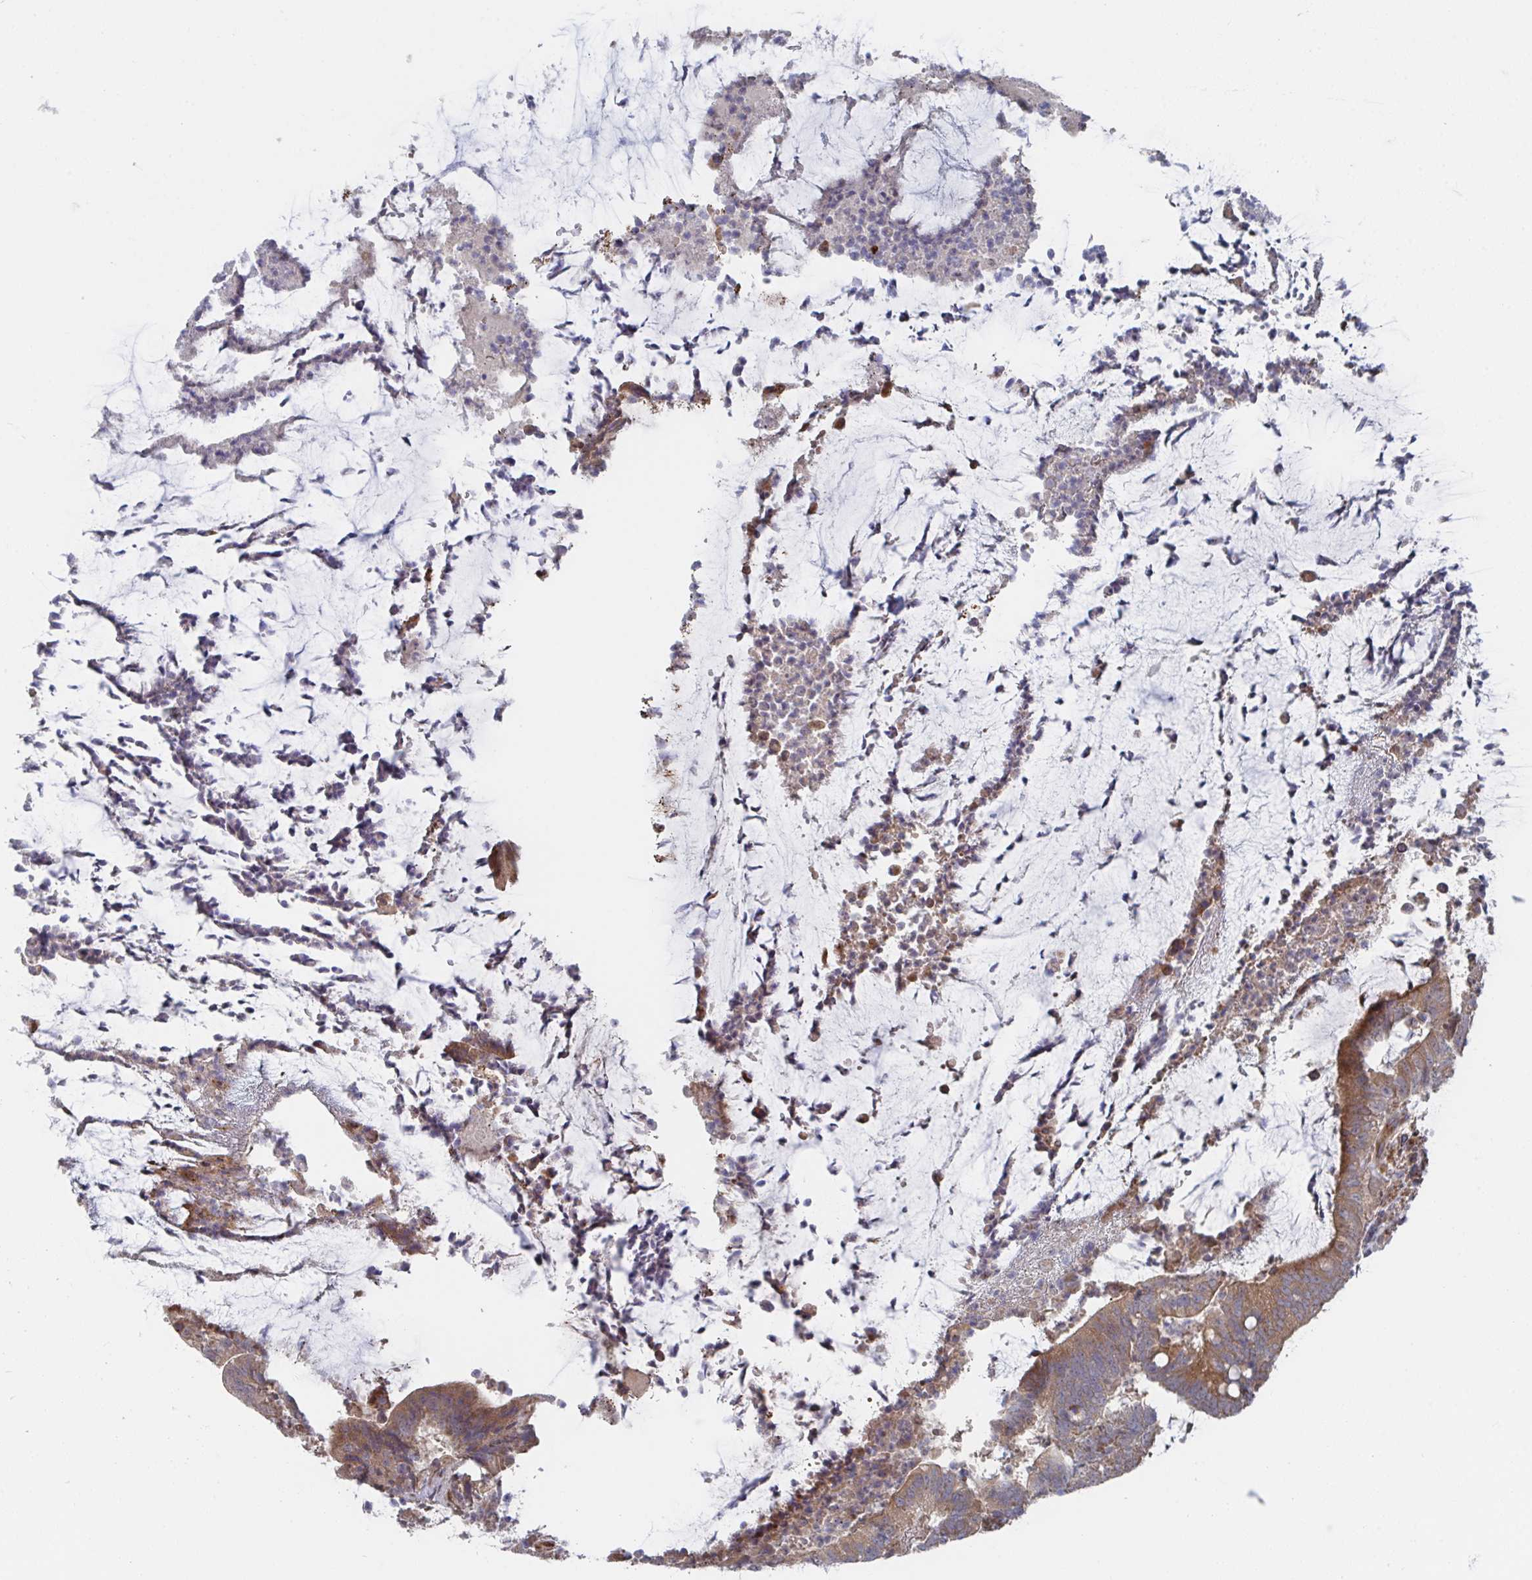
{"staining": {"intensity": "moderate", "quantity": ">75%", "location": "cytoplasmic/membranous"}, "tissue": "colorectal cancer", "cell_type": "Tumor cells", "image_type": "cancer", "snomed": [{"axis": "morphology", "description": "Adenocarcinoma, NOS"}, {"axis": "topography", "description": "Colon"}], "caption": "A medium amount of moderate cytoplasmic/membranous expression is identified in about >75% of tumor cells in colorectal cancer (adenocarcinoma) tissue. The protein of interest is shown in brown color, while the nuclei are stained blue.", "gene": "FJX1", "patient": {"sex": "female", "age": 43}}